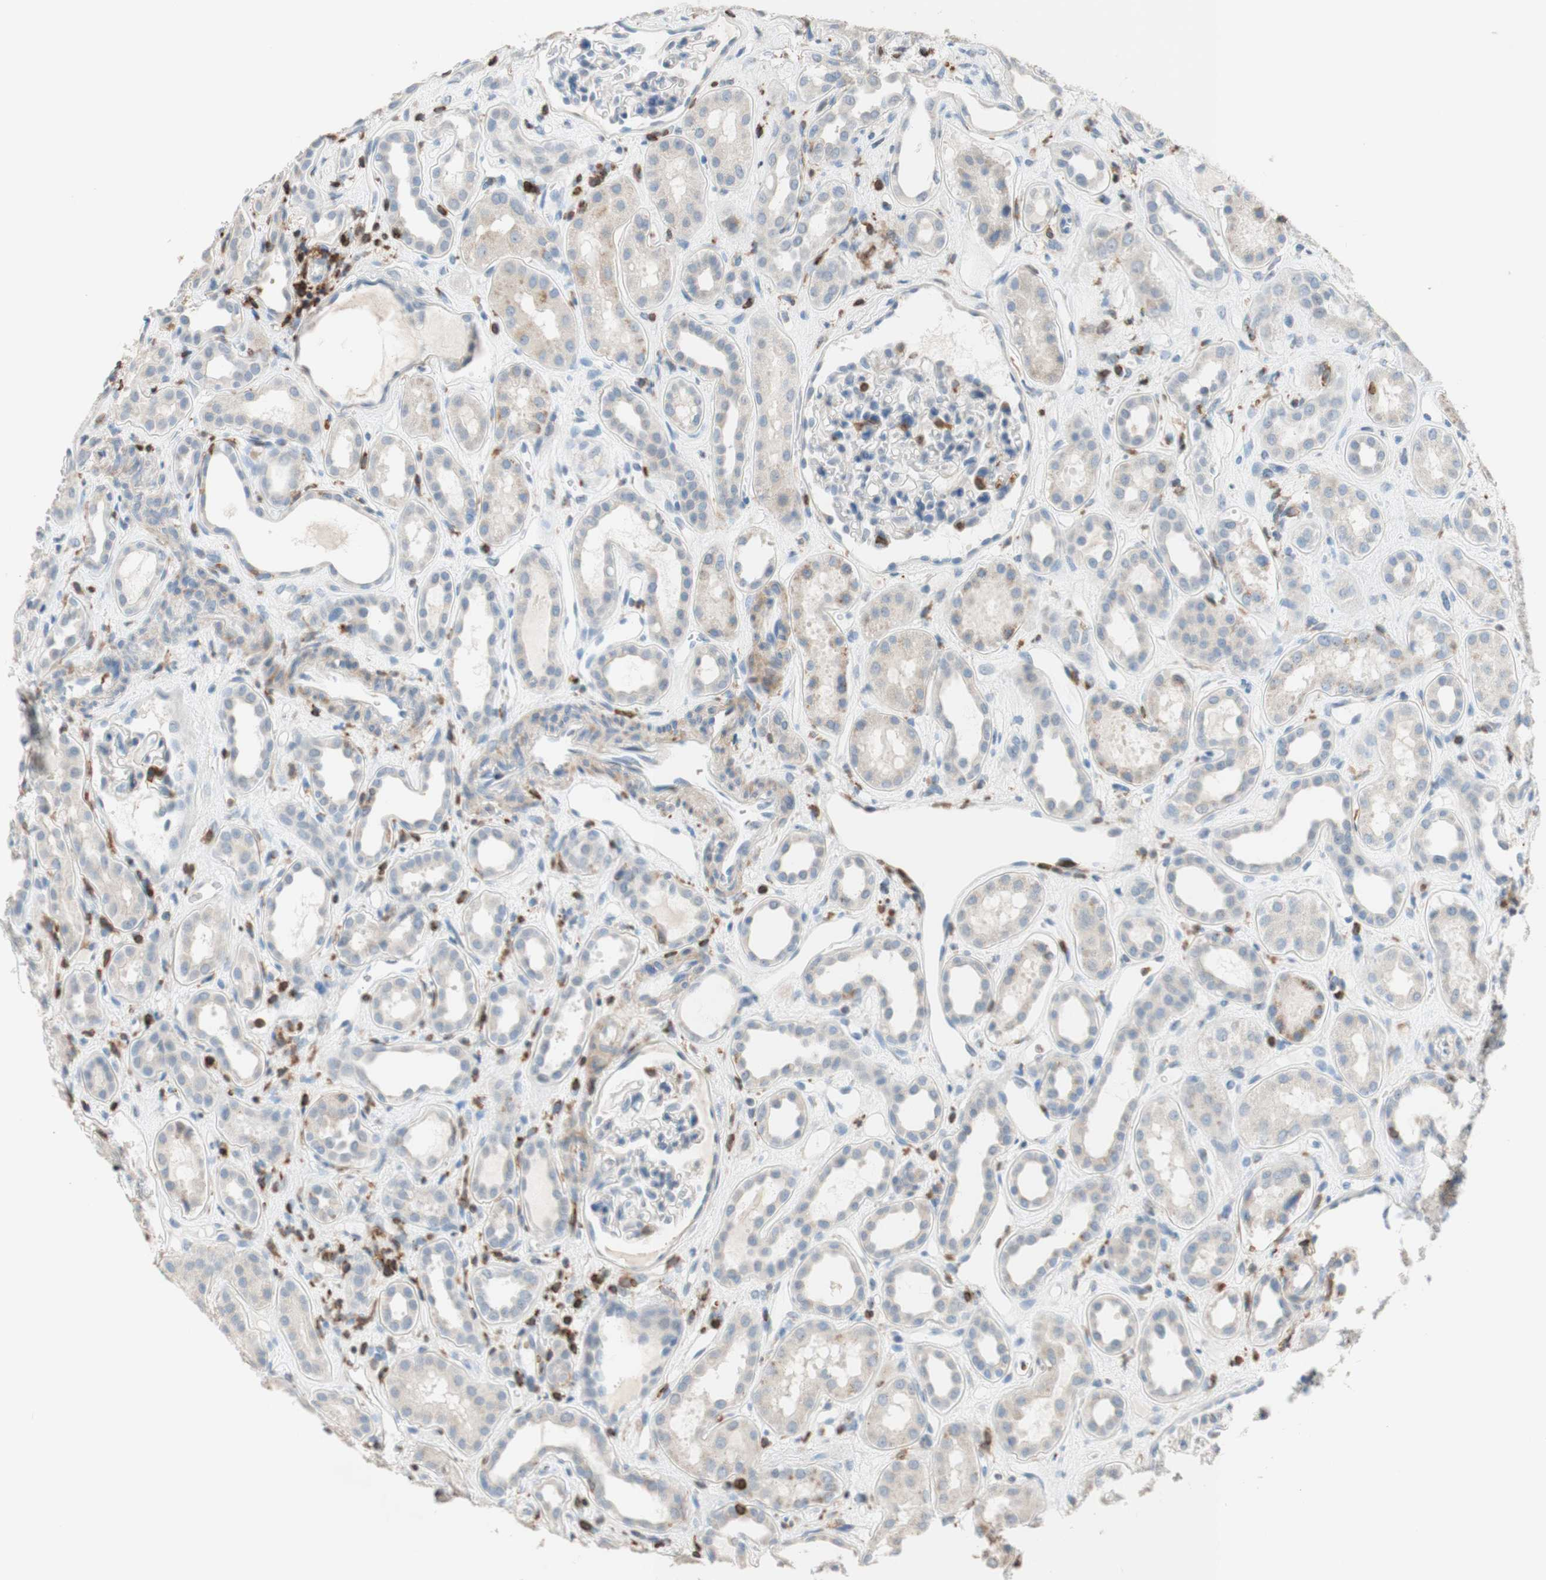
{"staining": {"intensity": "moderate", "quantity": "<25%", "location": "cytoplasmic/membranous"}, "tissue": "kidney", "cell_type": "Cells in glomeruli", "image_type": "normal", "snomed": [{"axis": "morphology", "description": "Normal tissue, NOS"}, {"axis": "topography", "description": "Kidney"}], "caption": "The image displays immunohistochemical staining of unremarkable kidney. There is moderate cytoplasmic/membranous positivity is present in approximately <25% of cells in glomeruli.", "gene": "SPINK6", "patient": {"sex": "male", "age": 59}}